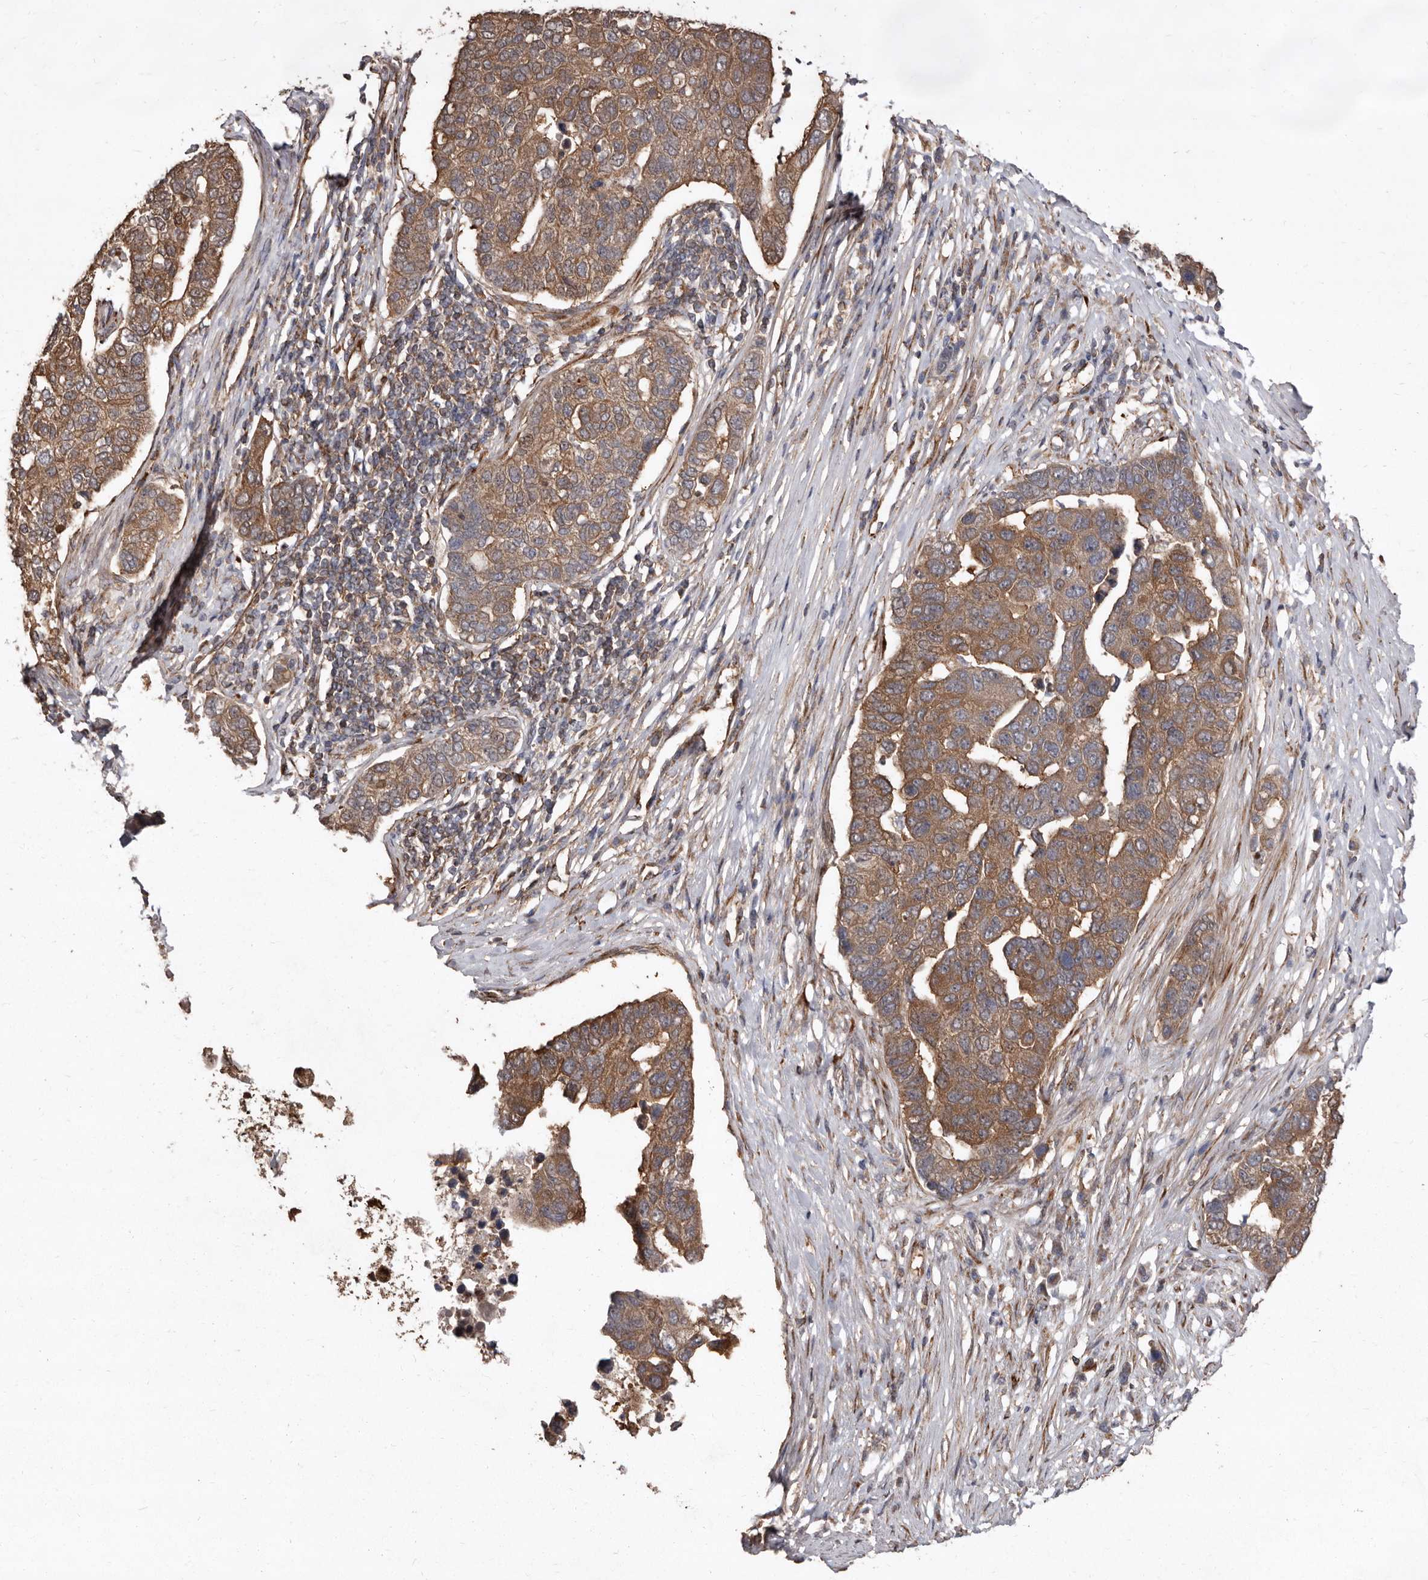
{"staining": {"intensity": "moderate", "quantity": ">75%", "location": "cytoplasmic/membranous"}, "tissue": "pancreatic cancer", "cell_type": "Tumor cells", "image_type": "cancer", "snomed": [{"axis": "morphology", "description": "Adenocarcinoma, NOS"}, {"axis": "topography", "description": "Pancreas"}], "caption": "Pancreatic cancer (adenocarcinoma) was stained to show a protein in brown. There is medium levels of moderate cytoplasmic/membranous positivity in approximately >75% of tumor cells.", "gene": "FLAD1", "patient": {"sex": "female", "age": 61}}